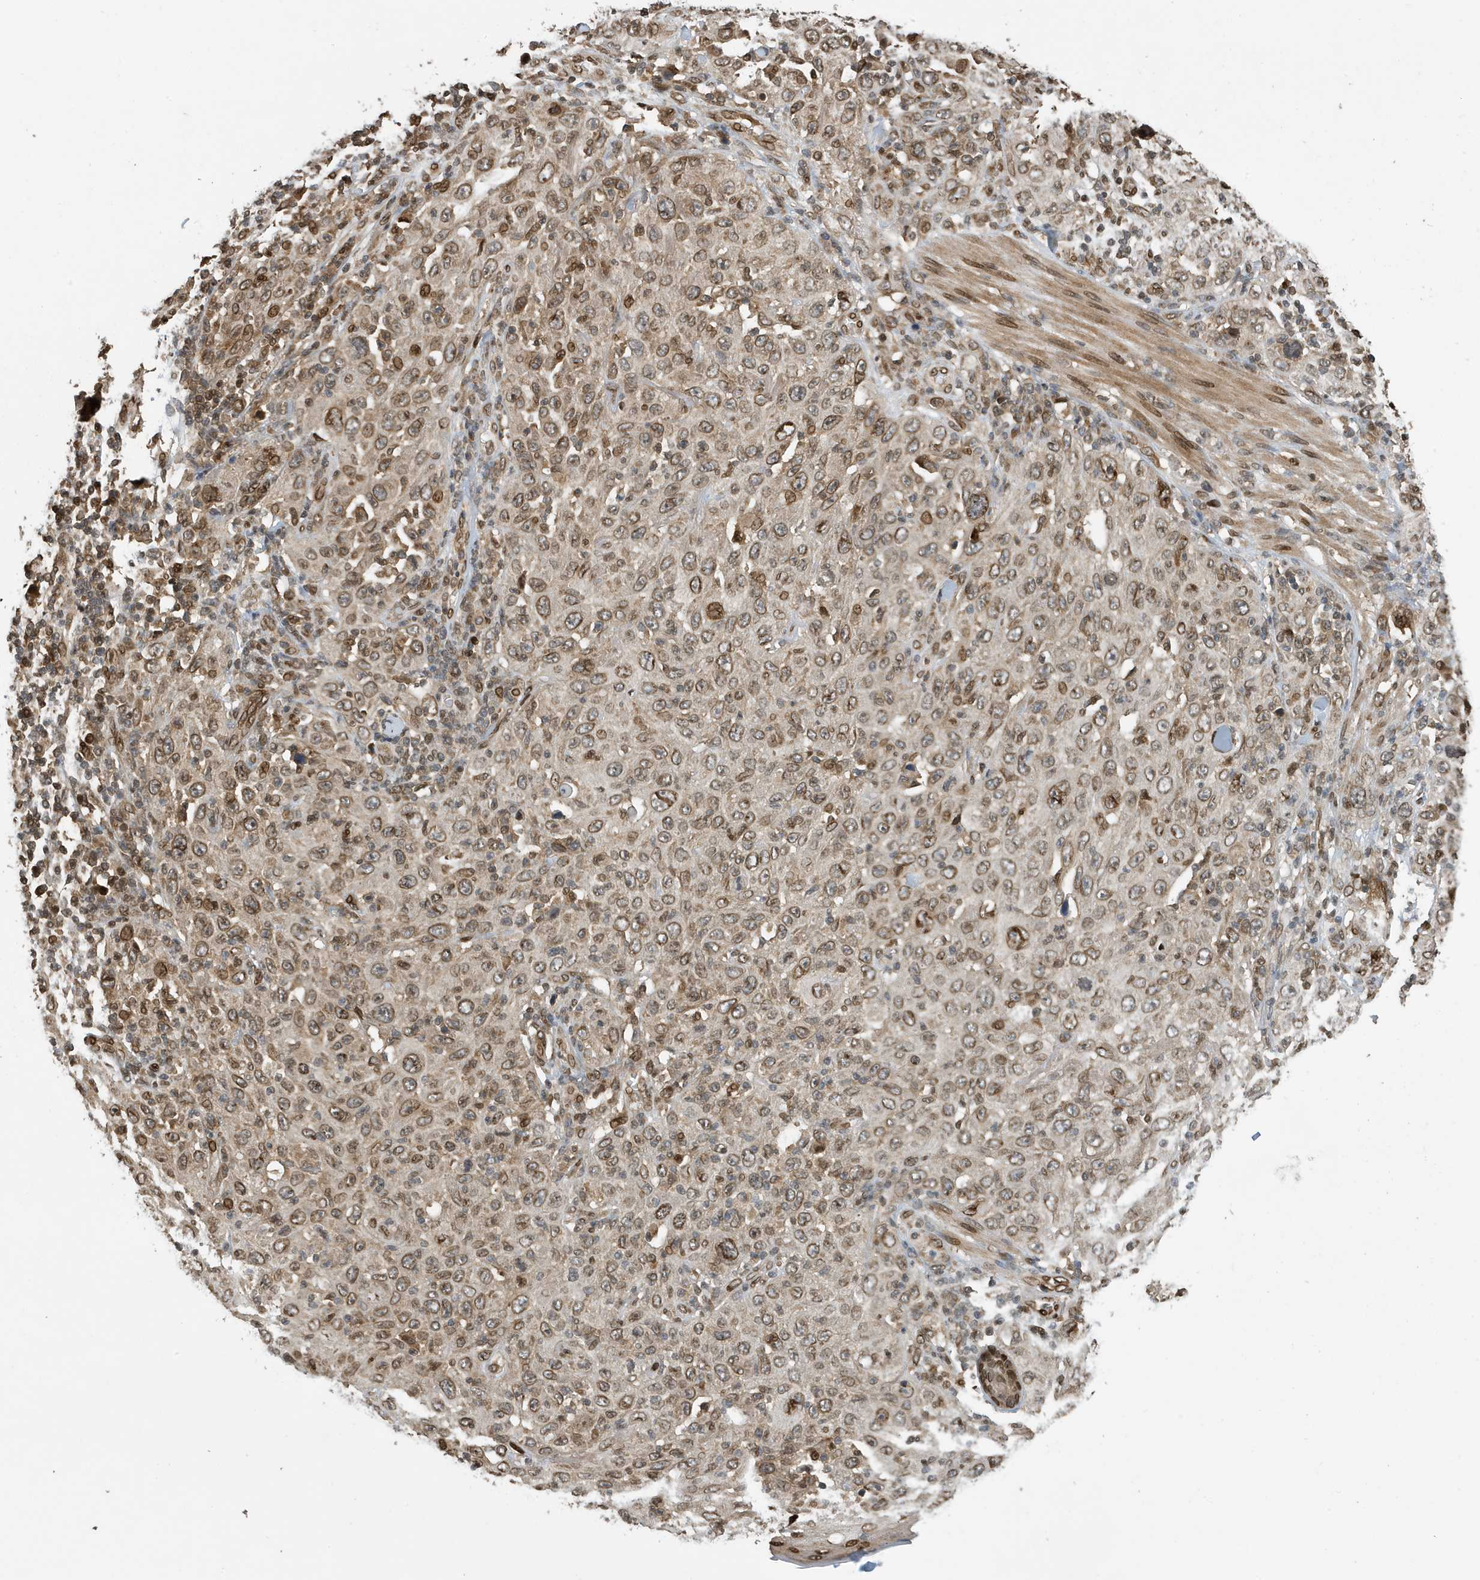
{"staining": {"intensity": "moderate", "quantity": ">75%", "location": "cytoplasmic/membranous,nuclear"}, "tissue": "skin cancer", "cell_type": "Tumor cells", "image_type": "cancer", "snomed": [{"axis": "morphology", "description": "Squamous cell carcinoma, NOS"}, {"axis": "topography", "description": "Skin"}], "caption": "Moderate cytoplasmic/membranous and nuclear positivity for a protein is appreciated in about >75% of tumor cells of skin squamous cell carcinoma using immunohistochemistry (IHC).", "gene": "DUSP18", "patient": {"sex": "female", "age": 88}}